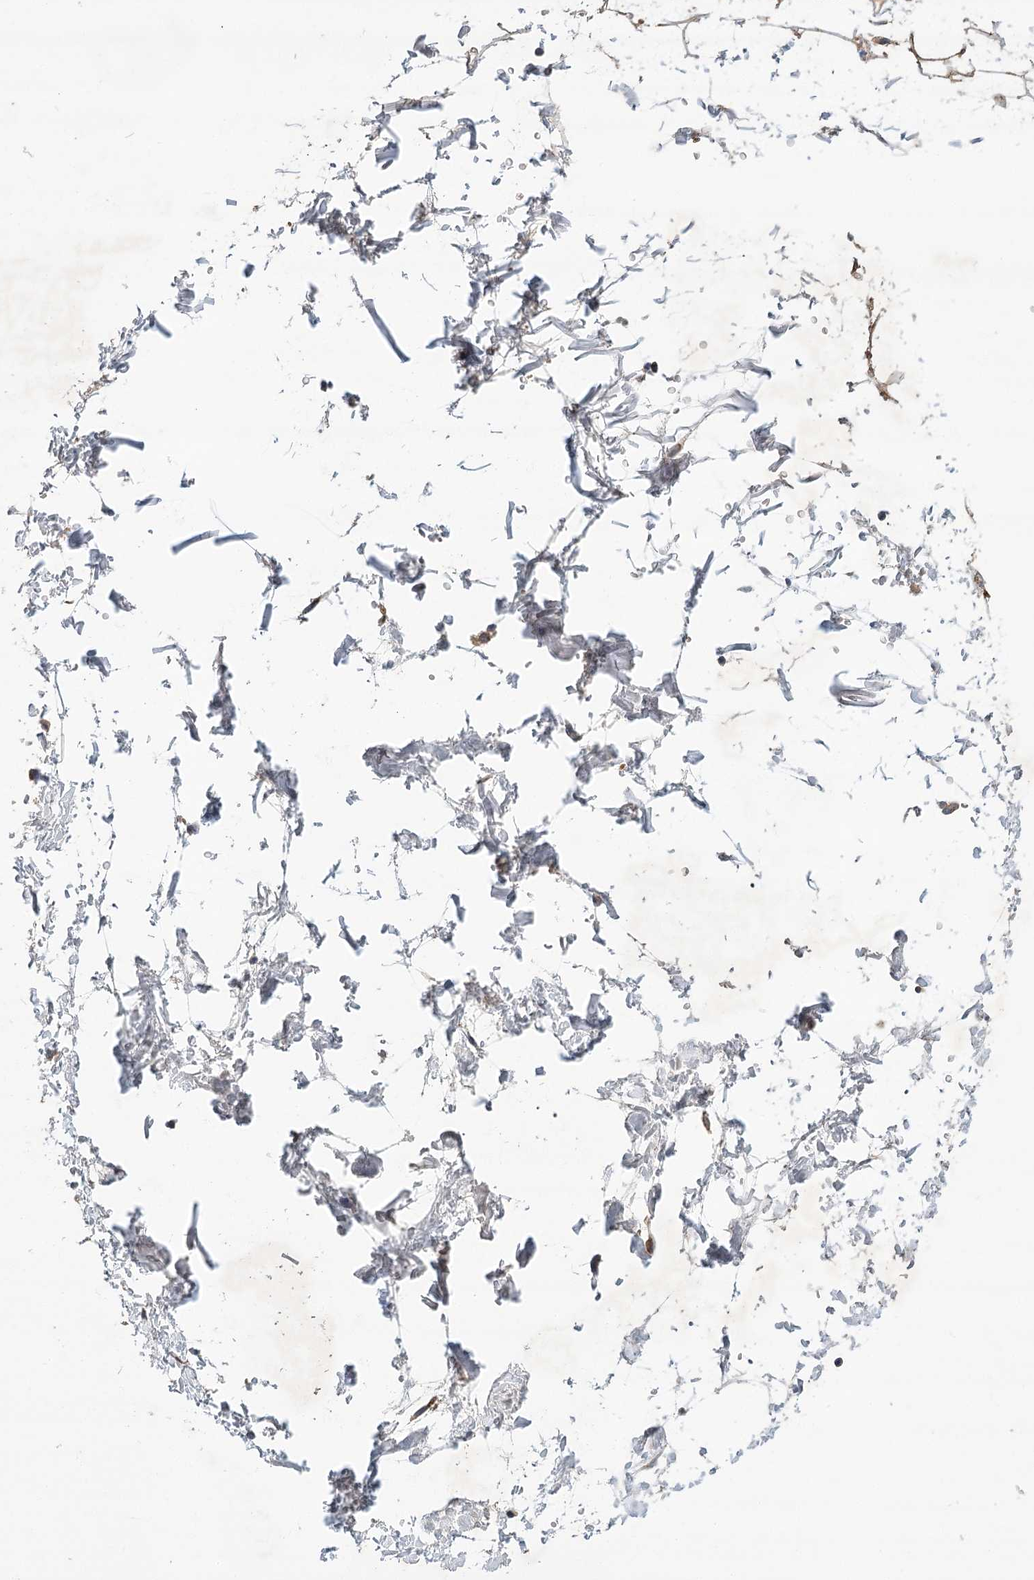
{"staining": {"intensity": "moderate", "quantity": ">75%", "location": "cytoplasmic/membranous"}, "tissue": "adipose tissue", "cell_type": "Adipocytes", "image_type": "normal", "snomed": [{"axis": "morphology", "description": "Normal tissue, NOS"}, {"axis": "topography", "description": "Soft tissue"}], "caption": "Immunohistochemical staining of normal human adipose tissue exhibits medium levels of moderate cytoplasmic/membranous positivity in about >75% of adipocytes. (Stains: DAB (3,3'-diaminobenzidine) in brown, nuclei in blue, Microscopy: brightfield microscopy at high magnification).", "gene": "LSS", "patient": {"sex": "male", "age": 72}}